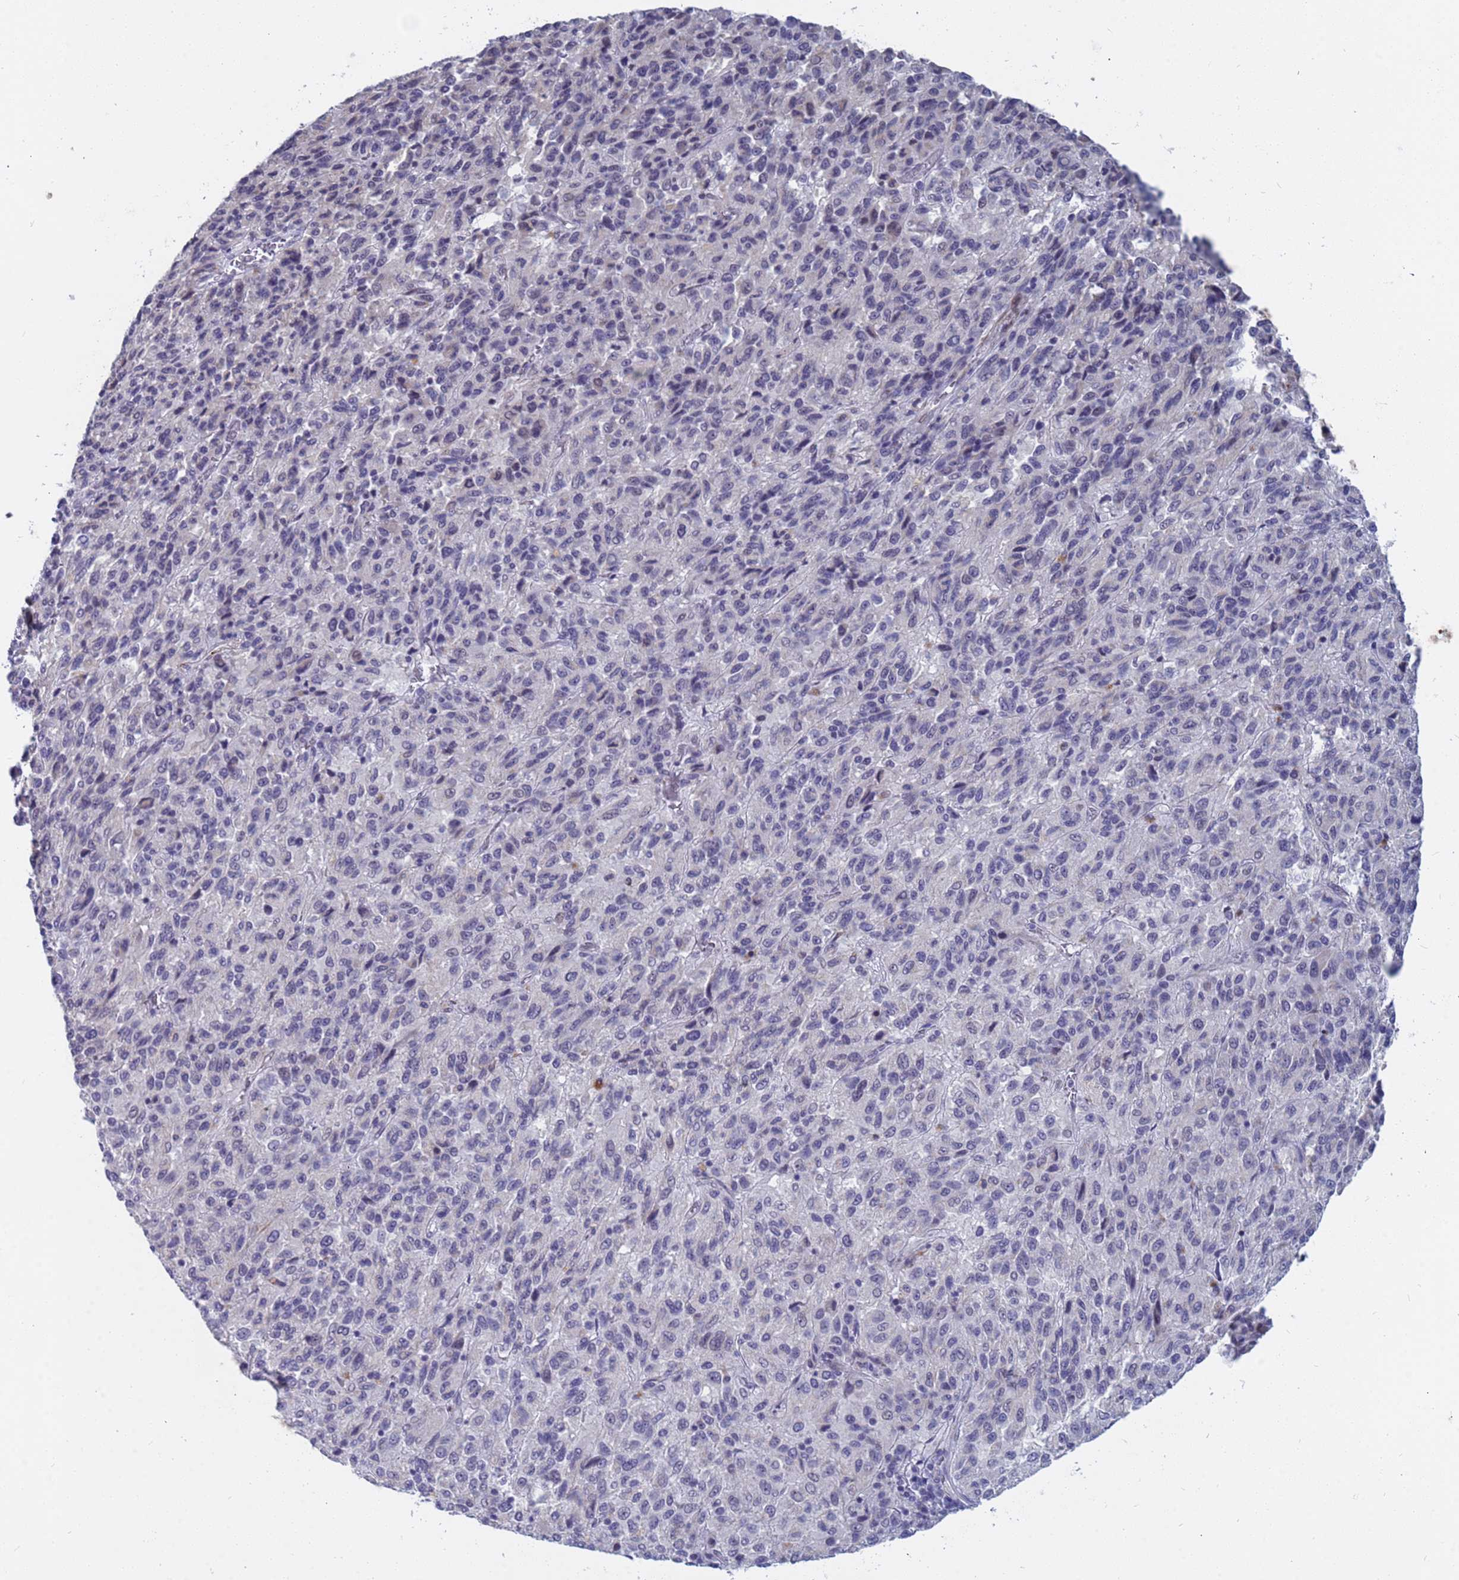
{"staining": {"intensity": "negative", "quantity": "none", "location": "none"}, "tissue": "melanoma", "cell_type": "Tumor cells", "image_type": "cancer", "snomed": [{"axis": "morphology", "description": "Malignant melanoma, Metastatic site"}, {"axis": "topography", "description": "Lung"}], "caption": "Immunohistochemistry photomicrograph of malignant melanoma (metastatic site) stained for a protein (brown), which reveals no staining in tumor cells.", "gene": "CXorf65", "patient": {"sex": "male", "age": 64}}